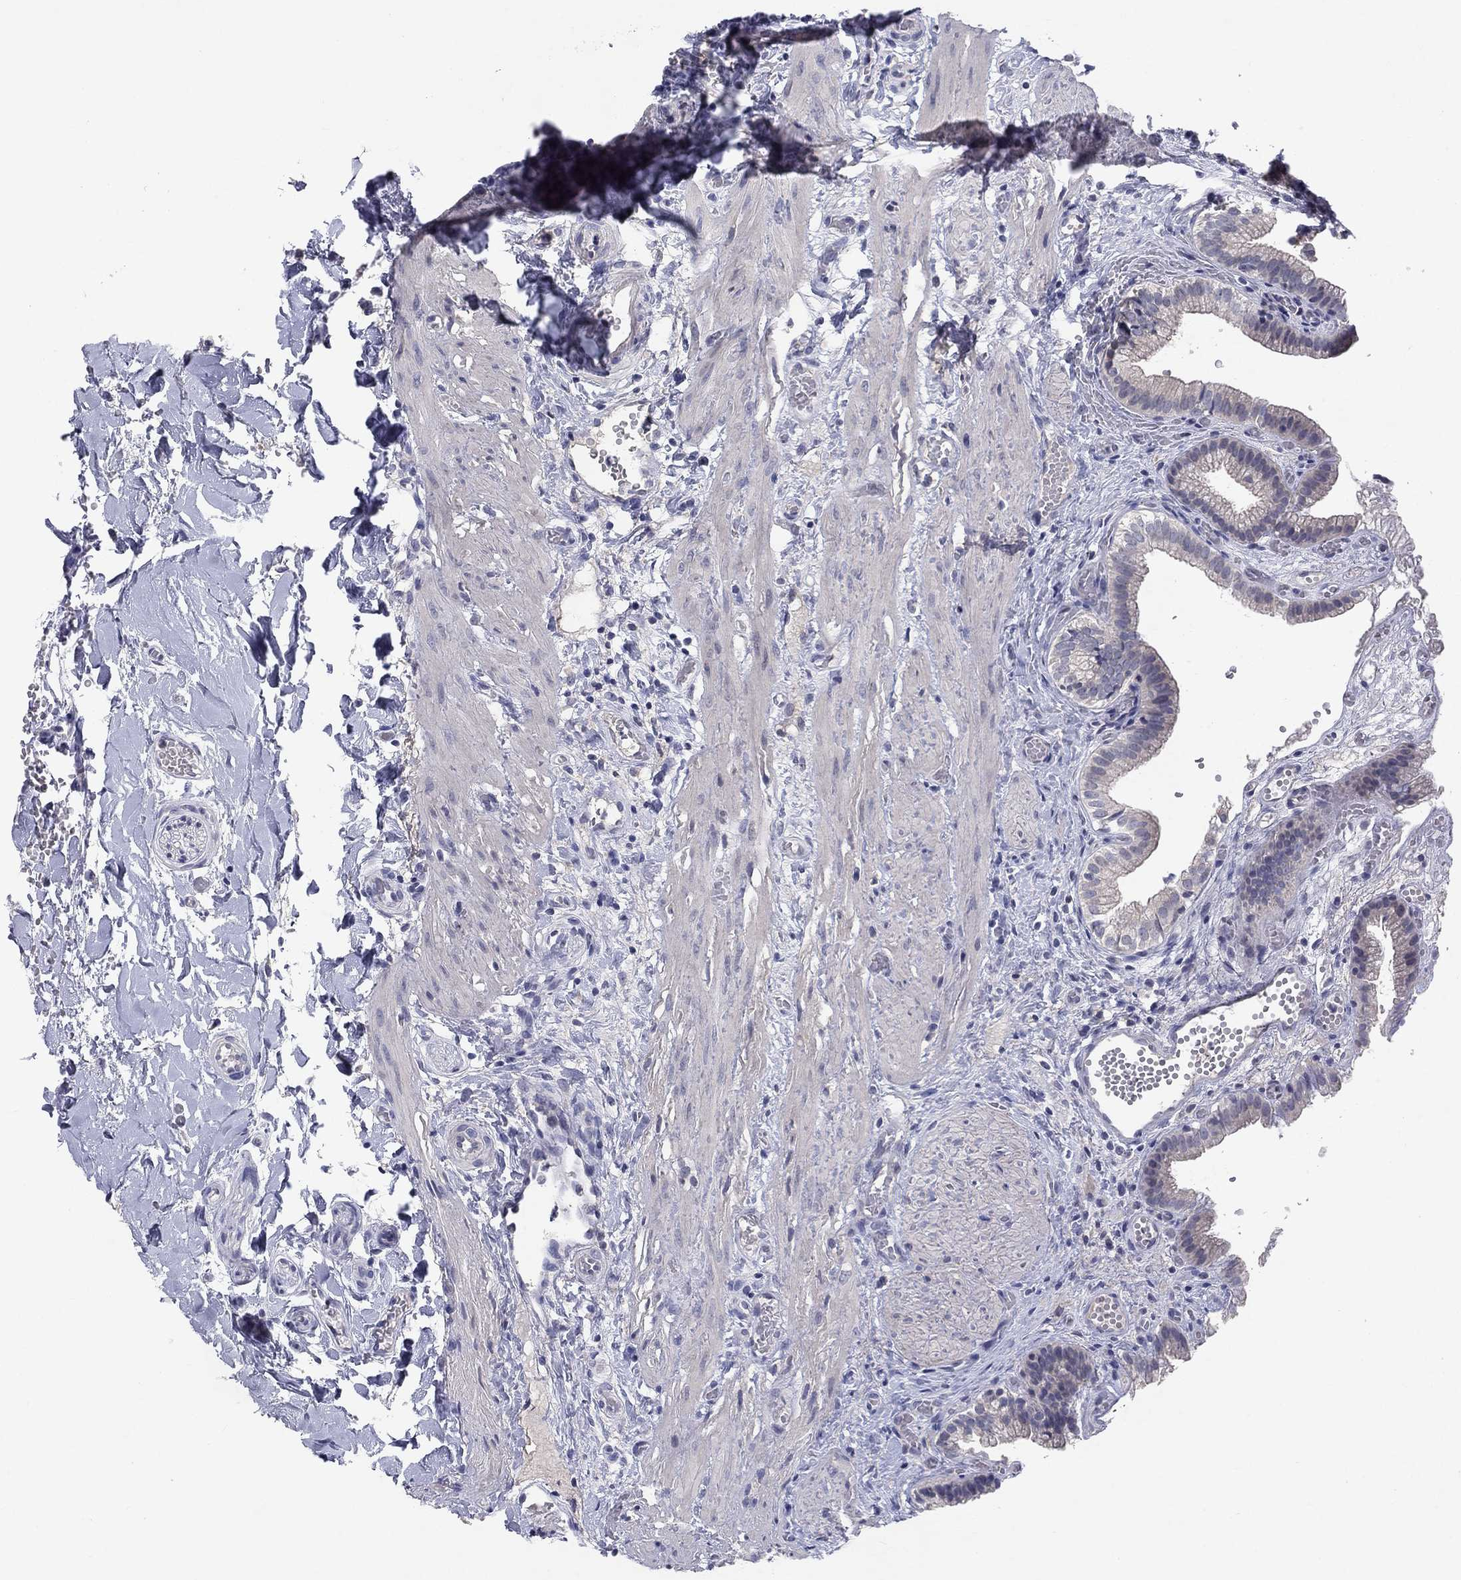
{"staining": {"intensity": "negative", "quantity": "none", "location": "none"}, "tissue": "gallbladder", "cell_type": "Glandular cells", "image_type": "normal", "snomed": [{"axis": "morphology", "description": "Normal tissue, NOS"}, {"axis": "topography", "description": "Gallbladder"}], "caption": "Photomicrograph shows no protein positivity in glandular cells of unremarkable gallbladder.", "gene": "CACNA1A", "patient": {"sex": "female", "age": 24}}